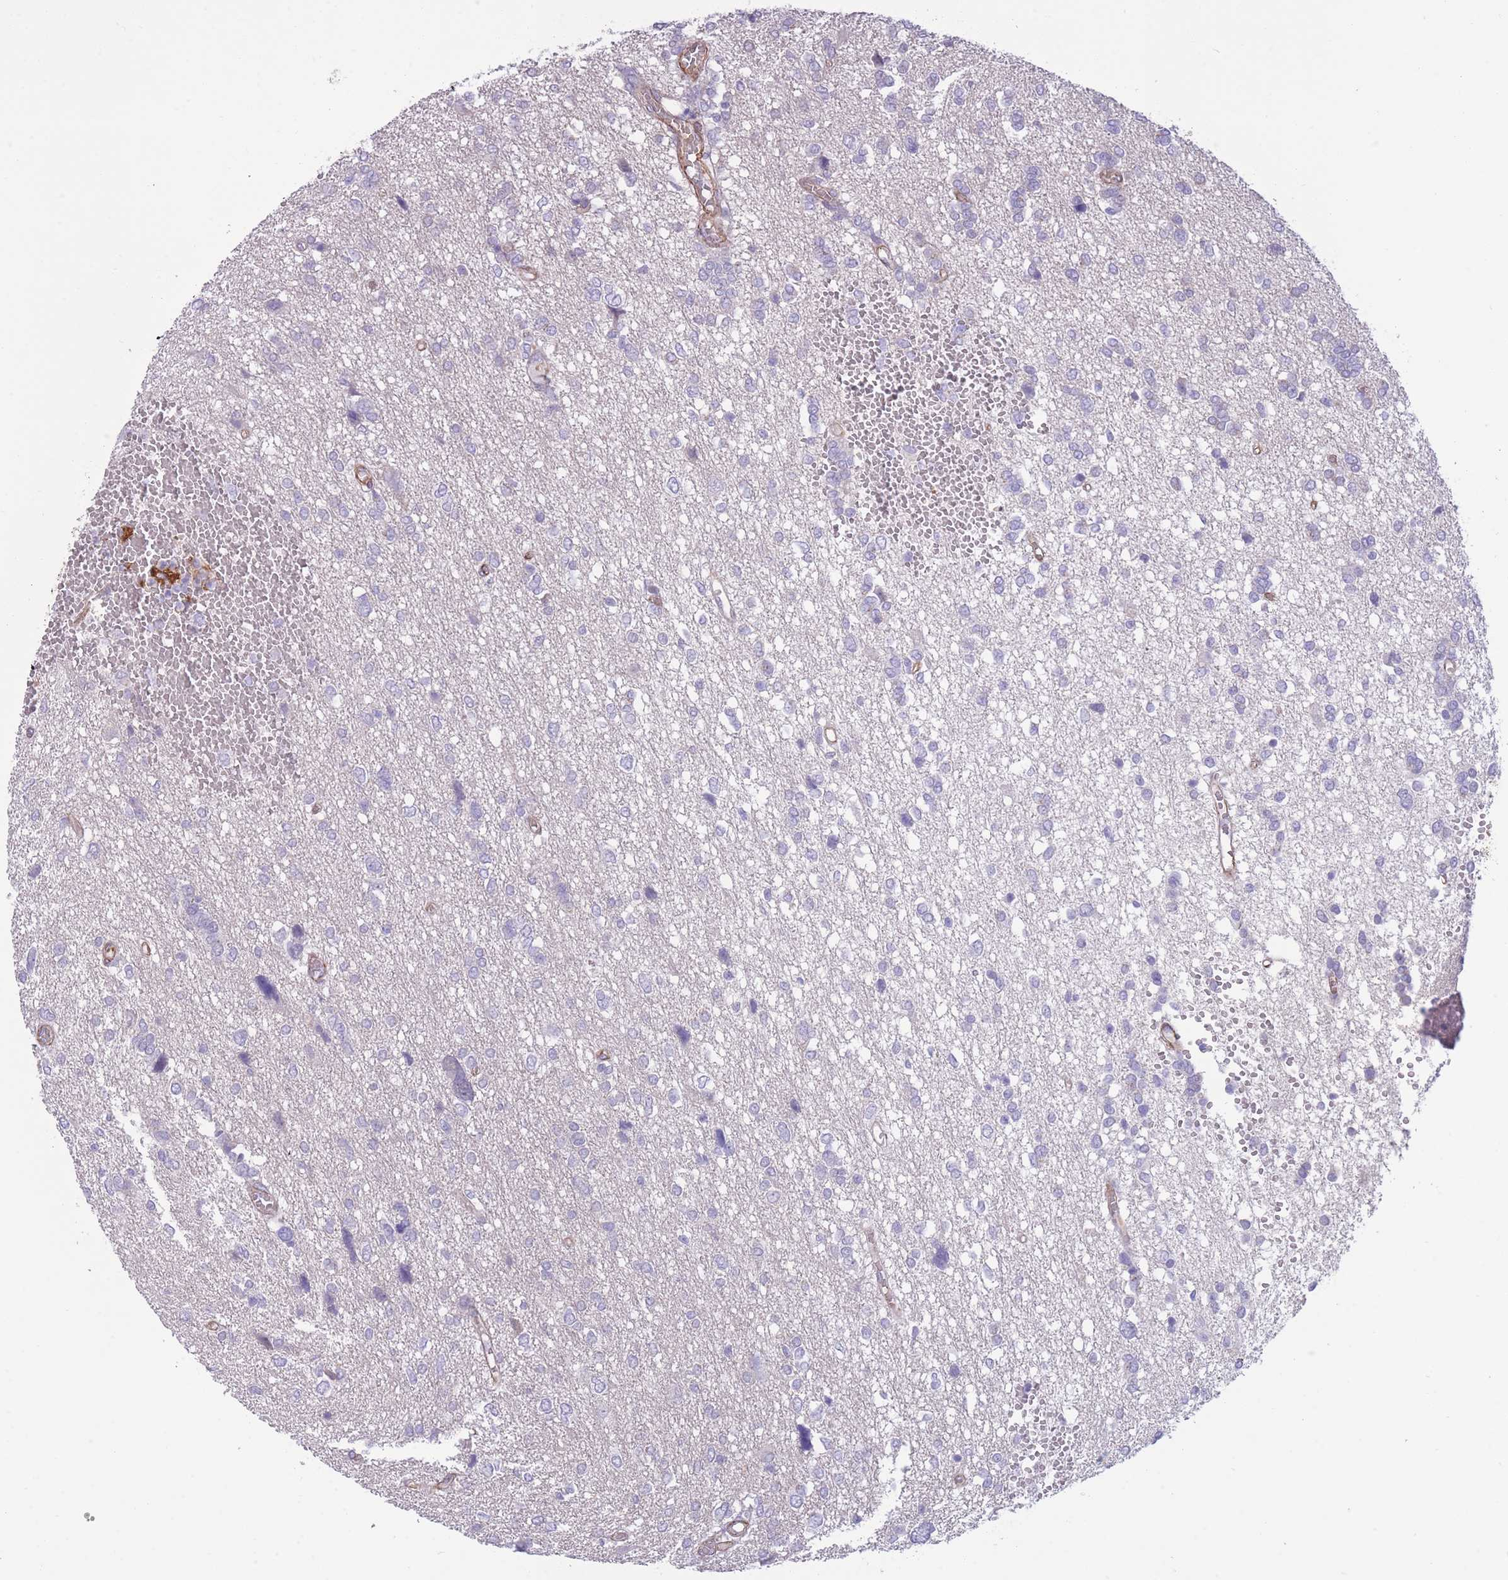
{"staining": {"intensity": "negative", "quantity": "none", "location": "none"}, "tissue": "glioma", "cell_type": "Tumor cells", "image_type": "cancer", "snomed": [{"axis": "morphology", "description": "Glioma, malignant, High grade"}, {"axis": "topography", "description": "Brain"}], "caption": "Immunohistochemistry histopathology image of high-grade glioma (malignant) stained for a protein (brown), which reveals no staining in tumor cells. Brightfield microscopy of IHC stained with DAB (3,3'-diaminobenzidine) (brown) and hematoxylin (blue), captured at high magnification.", "gene": "RGS11", "patient": {"sex": "female", "age": 59}}